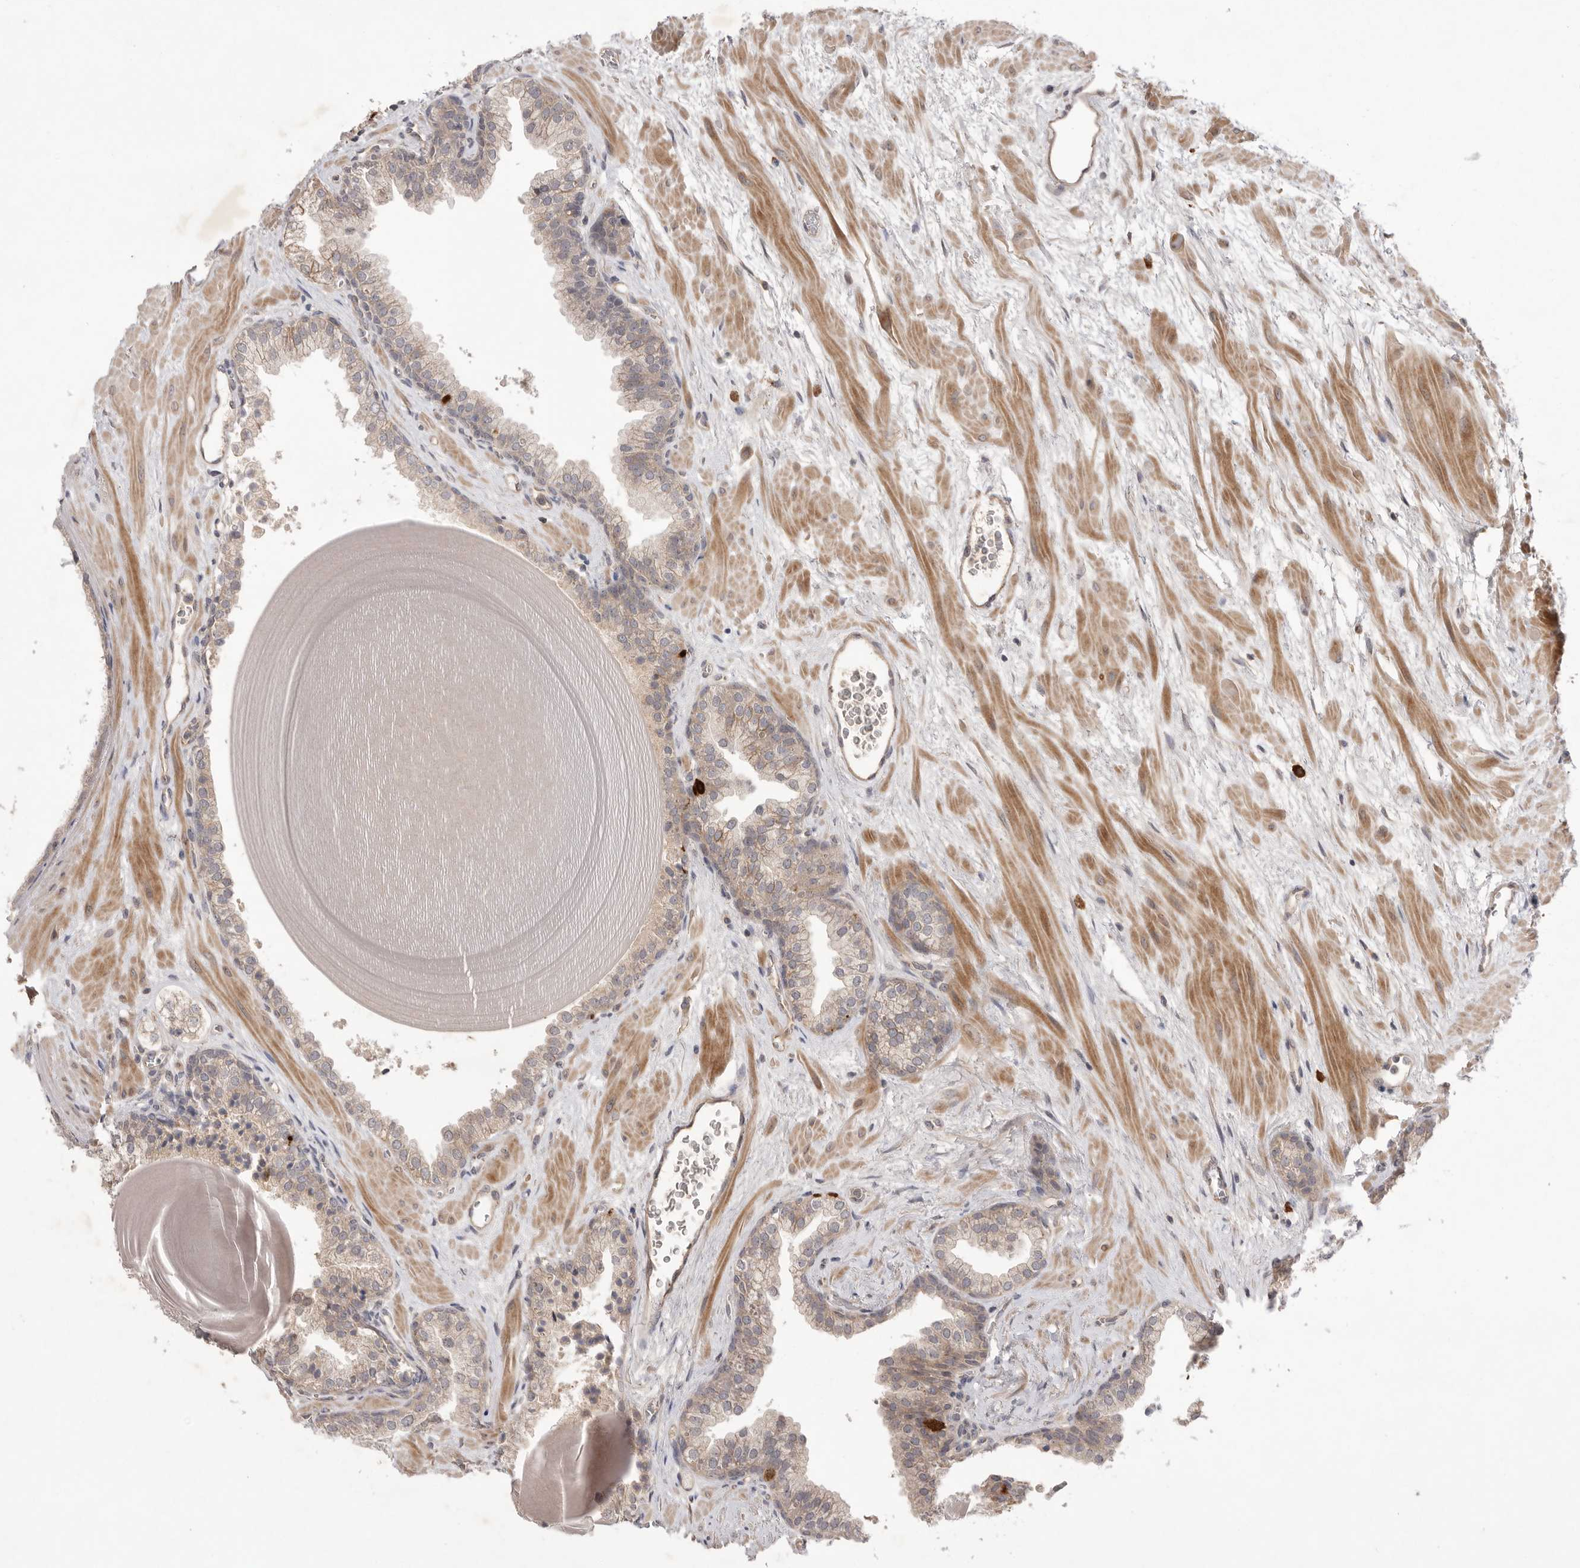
{"staining": {"intensity": "weak", "quantity": "25%-75%", "location": "cytoplasmic/membranous"}, "tissue": "prostate", "cell_type": "Glandular cells", "image_type": "normal", "snomed": [{"axis": "morphology", "description": "Normal tissue, NOS"}, {"axis": "topography", "description": "Prostate"}], "caption": "Protein staining of benign prostate displays weak cytoplasmic/membranous expression in about 25%-75% of glandular cells.", "gene": "NRCAM", "patient": {"sex": "male", "age": 48}}